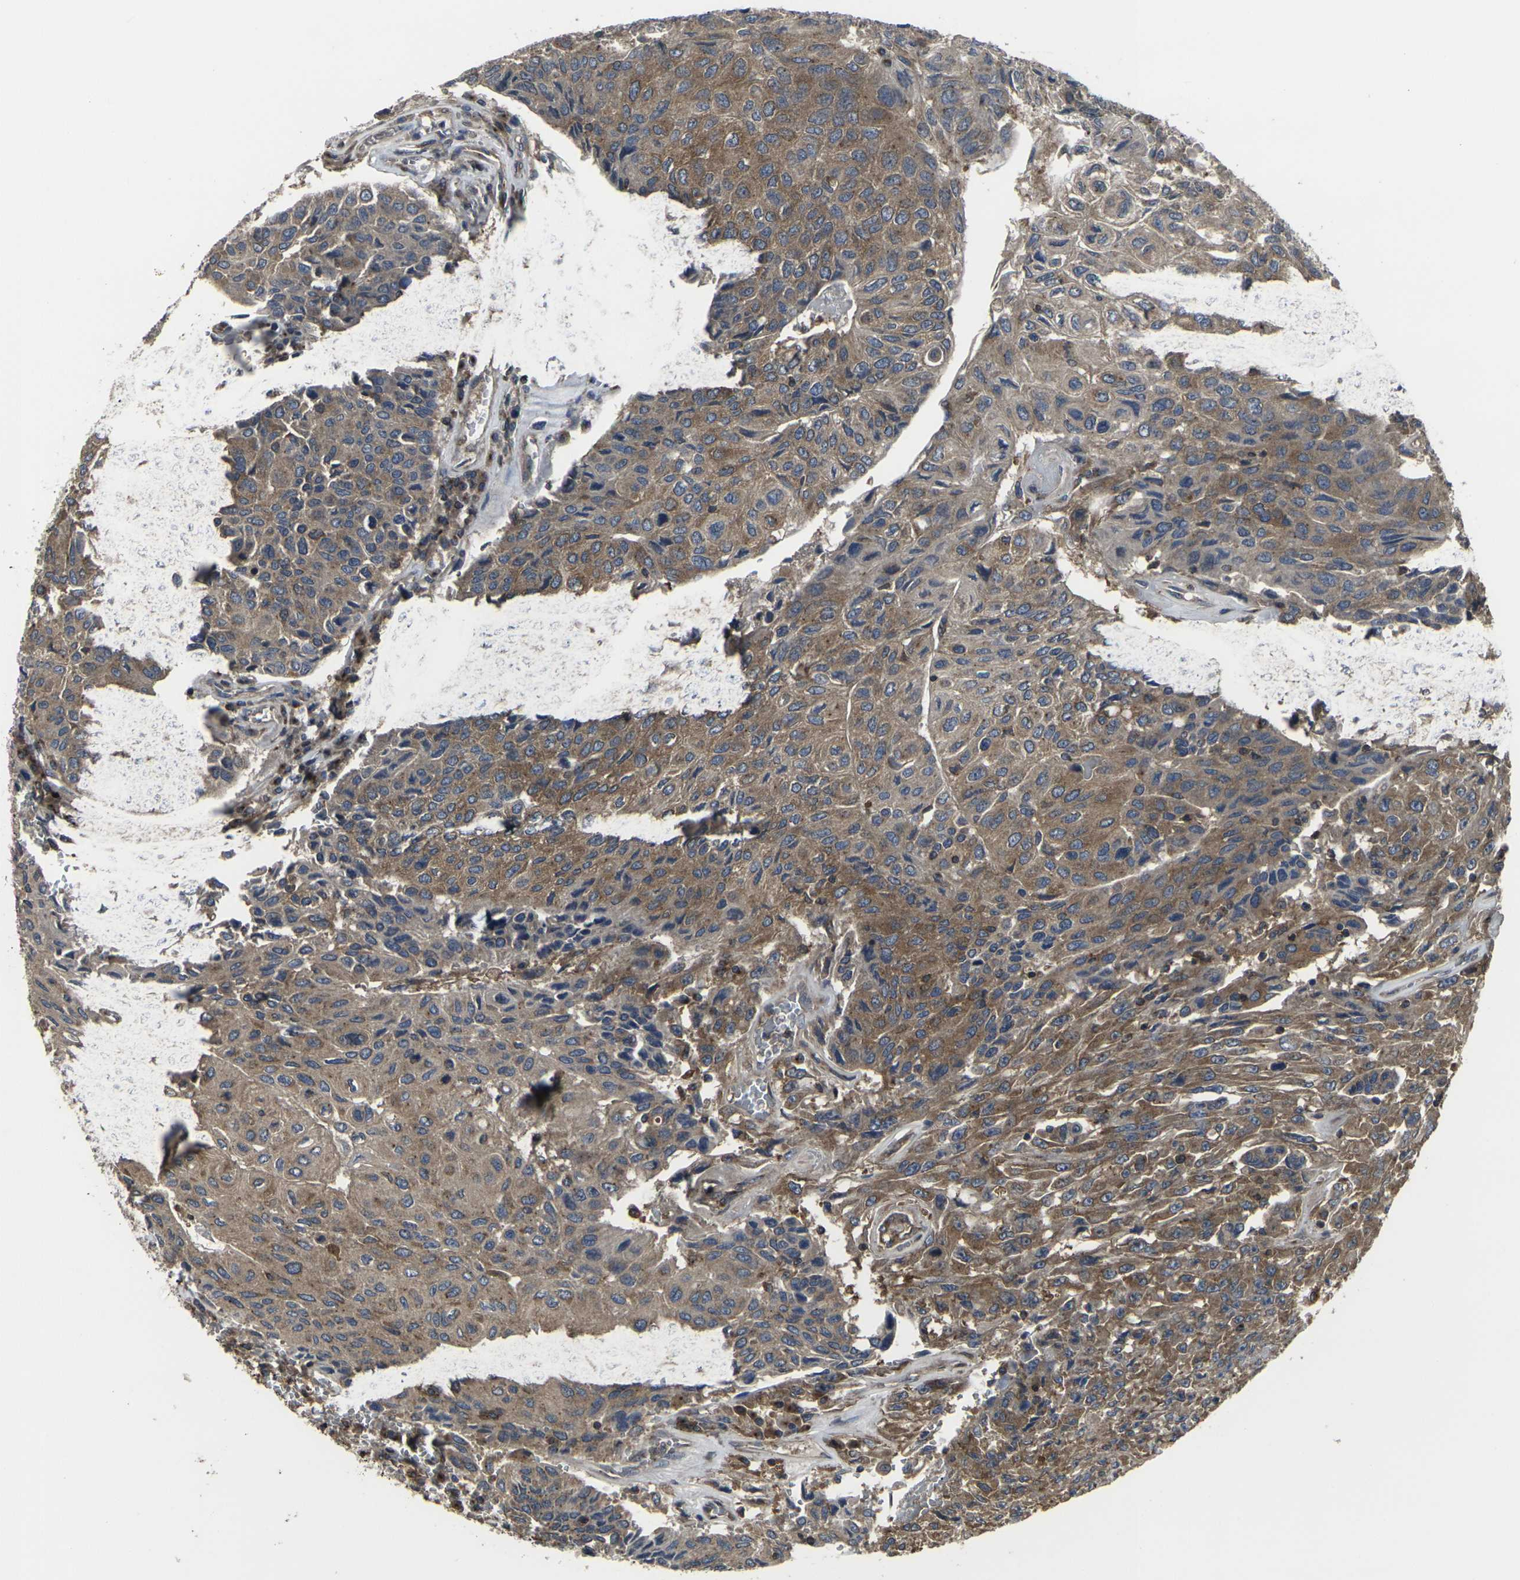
{"staining": {"intensity": "moderate", "quantity": ">75%", "location": "cytoplasmic/membranous"}, "tissue": "urothelial cancer", "cell_type": "Tumor cells", "image_type": "cancer", "snomed": [{"axis": "morphology", "description": "Urothelial carcinoma, High grade"}, {"axis": "topography", "description": "Urinary bladder"}], "caption": "Human high-grade urothelial carcinoma stained for a protein (brown) shows moderate cytoplasmic/membranous positive expression in about >75% of tumor cells.", "gene": "PRKACB", "patient": {"sex": "male", "age": 66}}